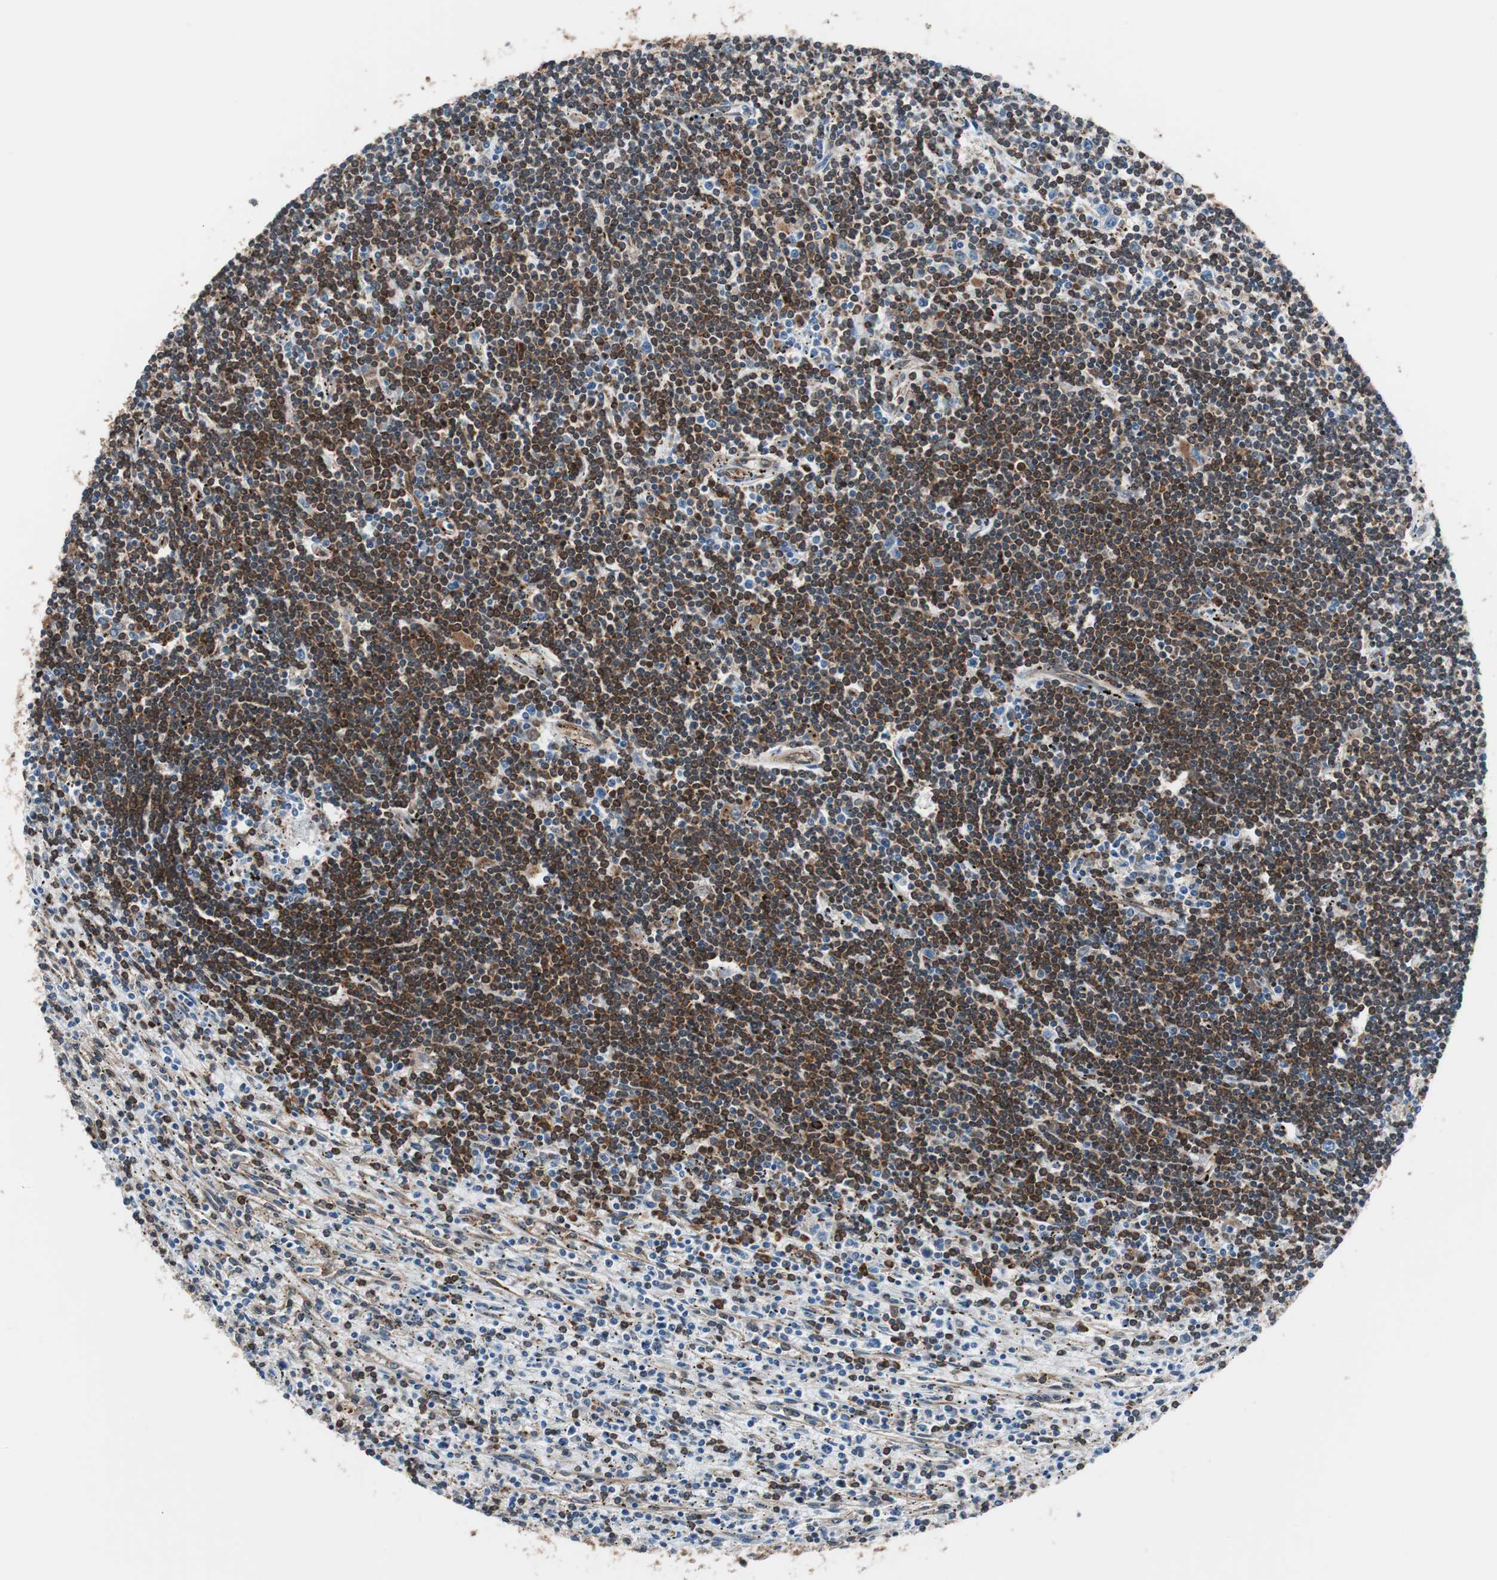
{"staining": {"intensity": "moderate", "quantity": ">75%", "location": "cytoplasmic/membranous,nuclear"}, "tissue": "lymphoma", "cell_type": "Tumor cells", "image_type": "cancer", "snomed": [{"axis": "morphology", "description": "Malignant lymphoma, non-Hodgkin's type, Low grade"}, {"axis": "topography", "description": "Spleen"}], "caption": "Brown immunohistochemical staining in human low-grade malignant lymphoma, non-Hodgkin's type reveals moderate cytoplasmic/membranous and nuclear positivity in about >75% of tumor cells.", "gene": "SWAP70", "patient": {"sex": "male", "age": 76}}